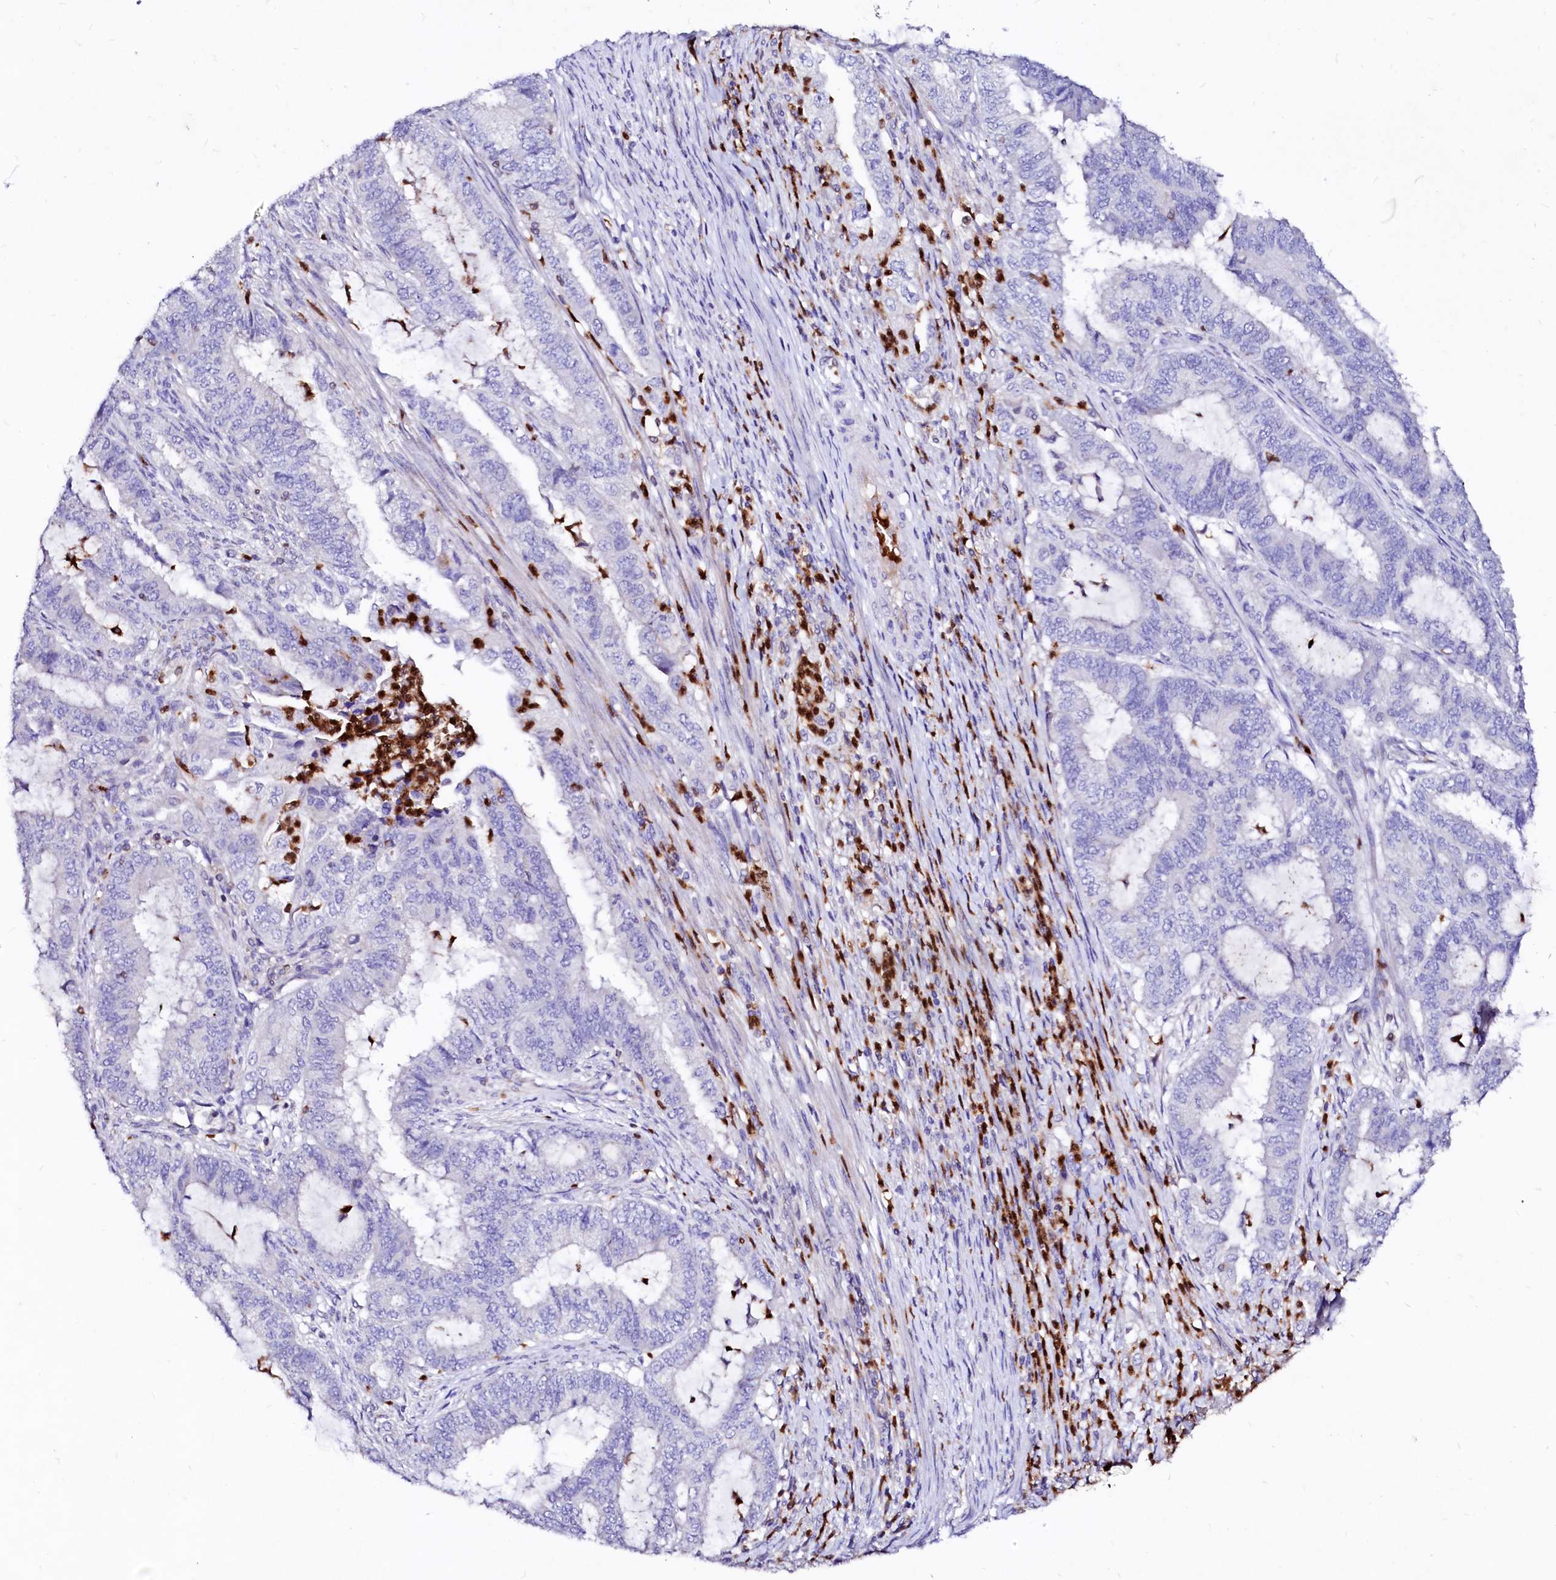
{"staining": {"intensity": "negative", "quantity": "none", "location": "none"}, "tissue": "endometrial cancer", "cell_type": "Tumor cells", "image_type": "cancer", "snomed": [{"axis": "morphology", "description": "Adenocarcinoma, NOS"}, {"axis": "topography", "description": "Endometrium"}], "caption": "Protein analysis of endometrial adenocarcinoma reveals no significant staining in tumor cells.", "gene": "RAB27A", "patient": {"sex": "female", "age": 51}}